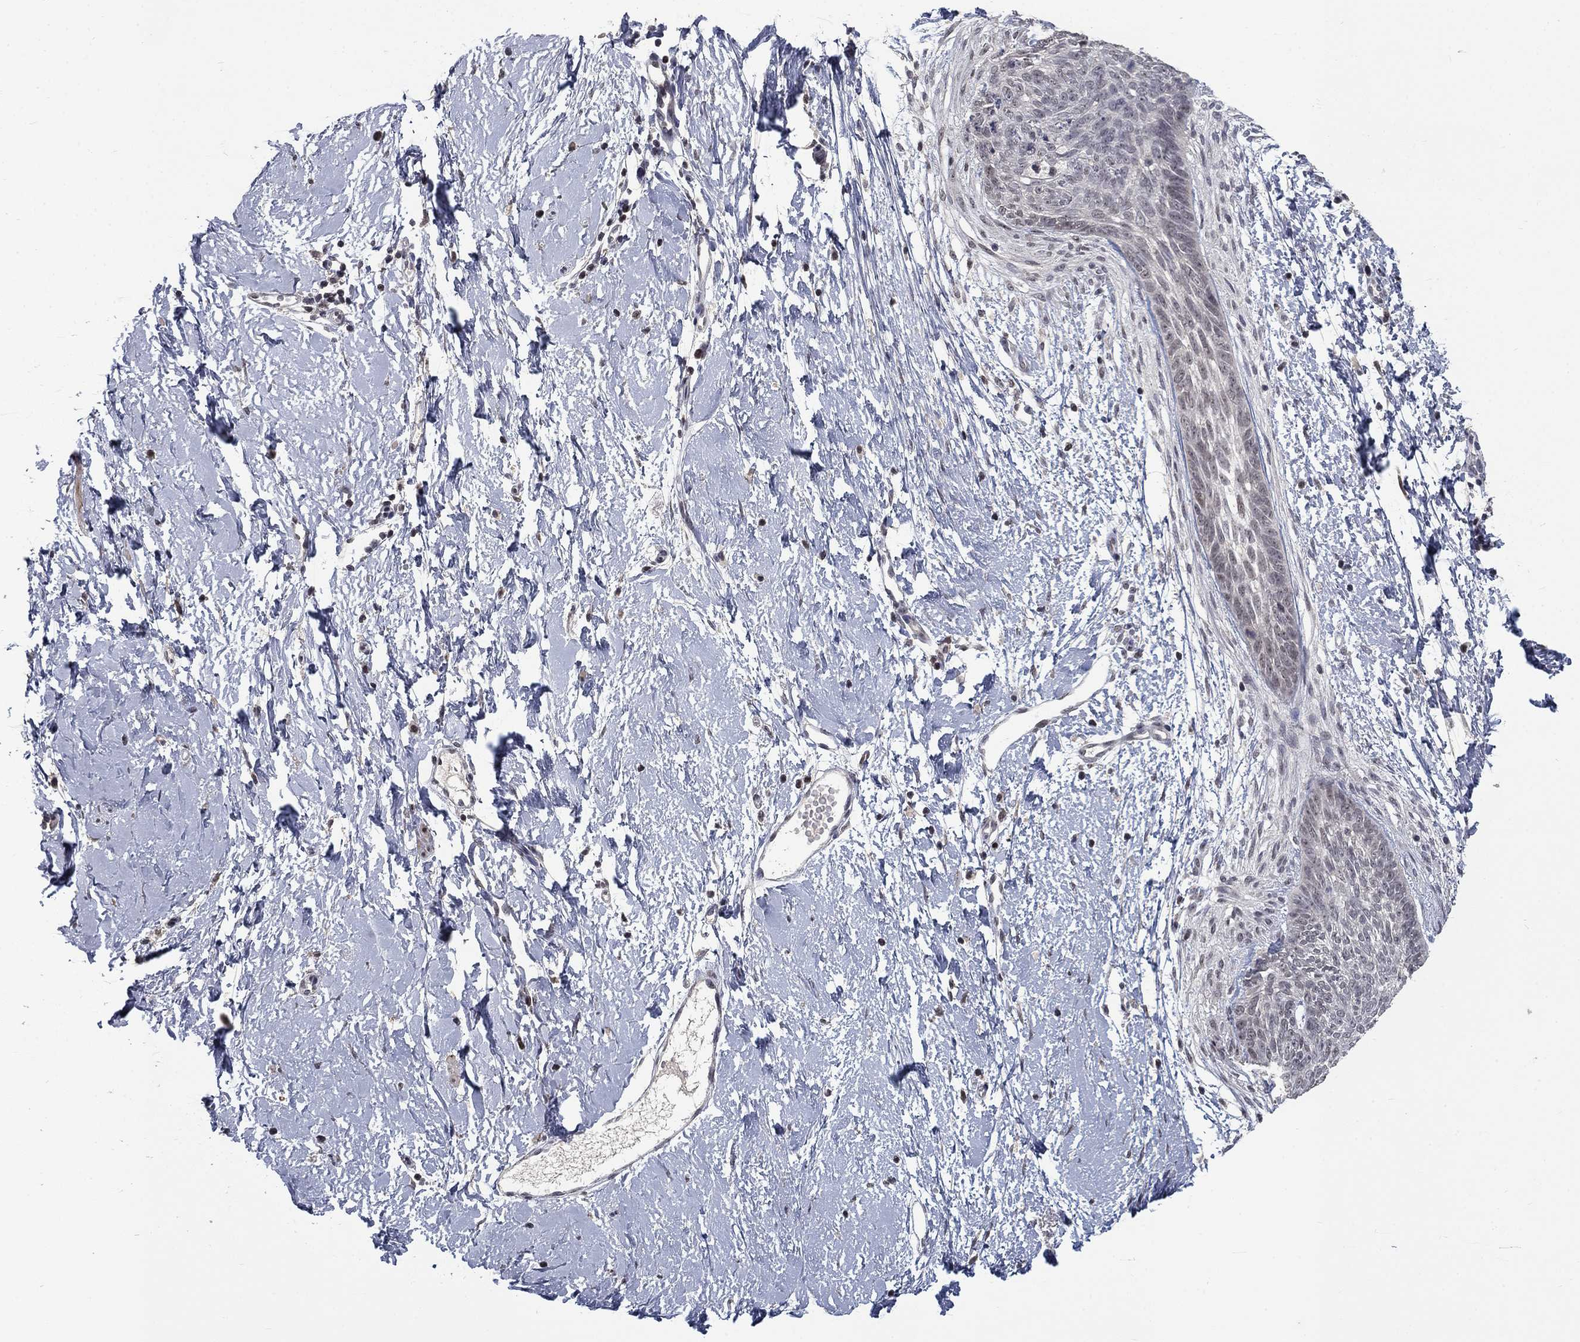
{"staining": {"intensity": "negative", "quantity": "none", "location": "none"}, "tissue": "skin cancer", "cell_type": "Tumor cells", "image_type": "cancer", "snomed": [{"axis": "morphology", "description": "Normal tissue, NOS"}, {"axis": "morphology", "description": "Basal cell carcinoma"}, {"axis": "topography", "description": "Skin"}], "caption": "Skin cancer stained for a protein using IHC demonstrates no expression tumor cells.", "gene": "SPATA33", "patient": {"sex": "male", "age": 84}}